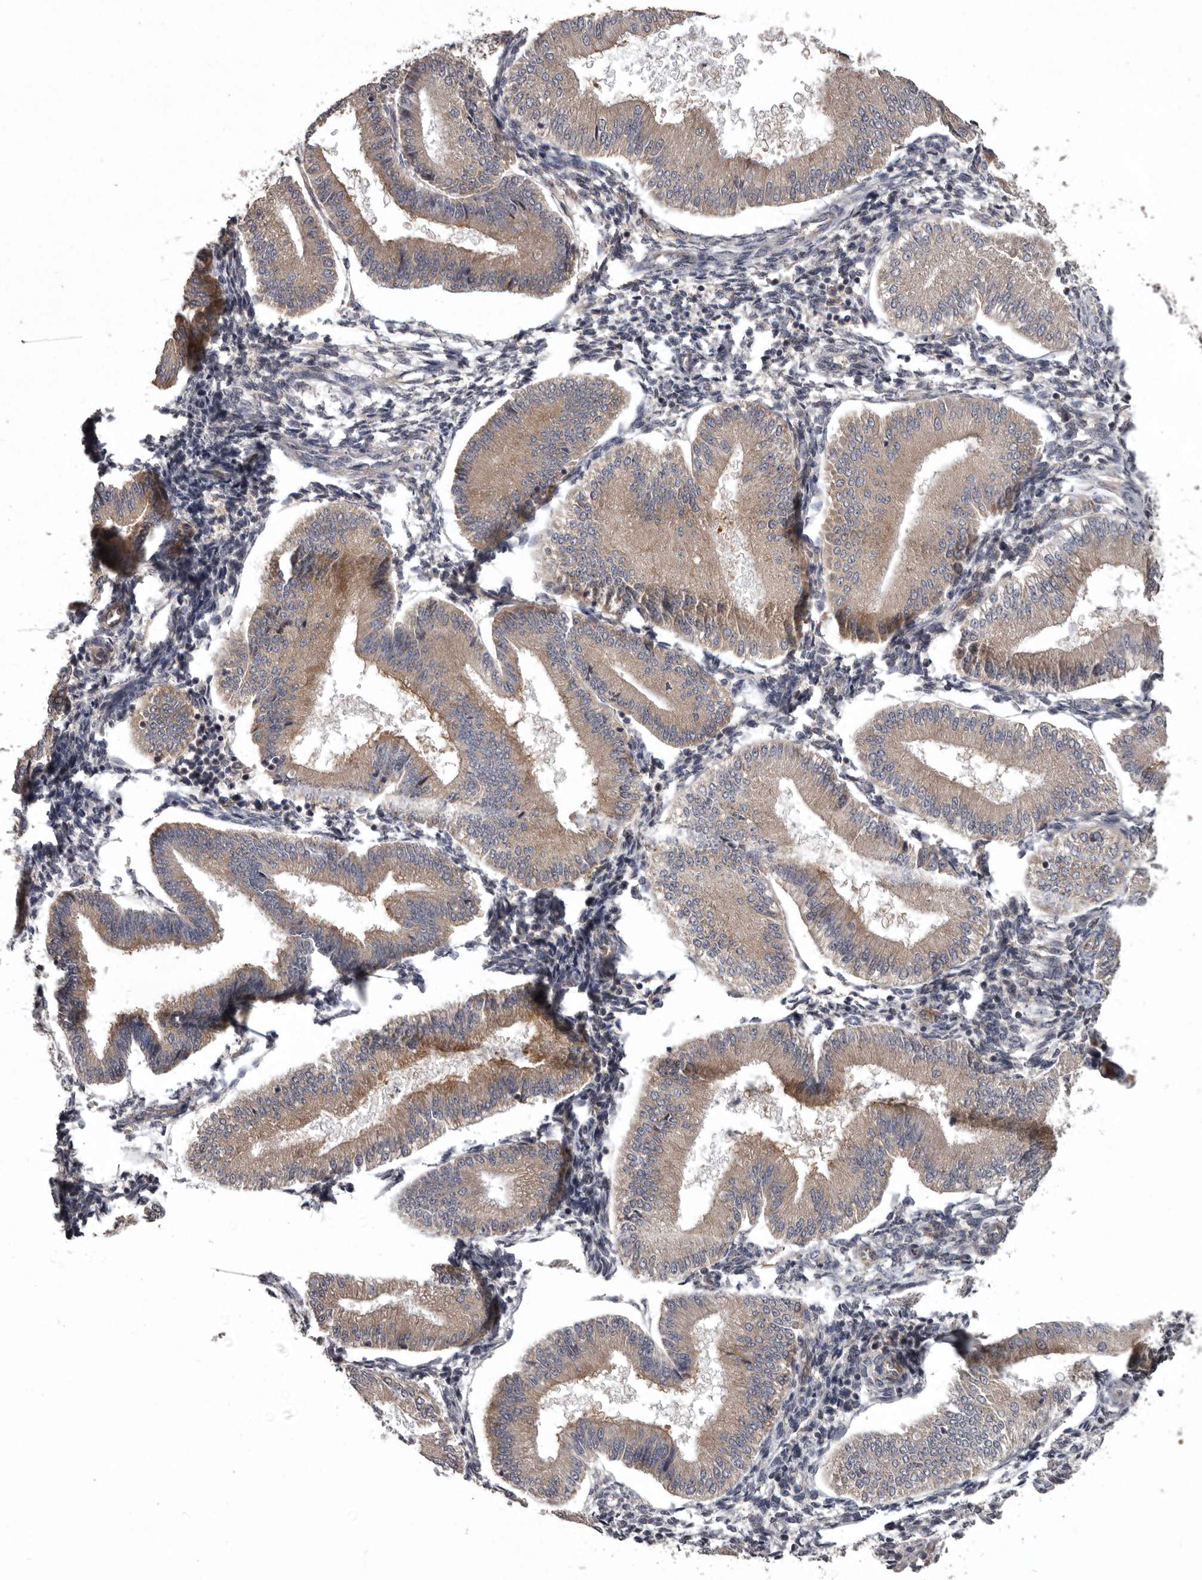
{"staining": {"intensity": "negative", "quantity": "none", "location": "none"}, "tissue": "endometrium", "cell_type": "Cells in endometrial stroma", "image_type": "normal", "snomed": [{"axis": "morphology", "description": "Normal tissue, NOS"}, {"axis": "topography", "description": "Endometrium"}], "caption": "Immunohistochemistry (IHC) photomicrograph of normal endometrium stained for a protein (brown), which reveals no staining in cells in endometrial stroma.", "gene": "DARS1", "patient": {"sex": "female", "age": 39}}